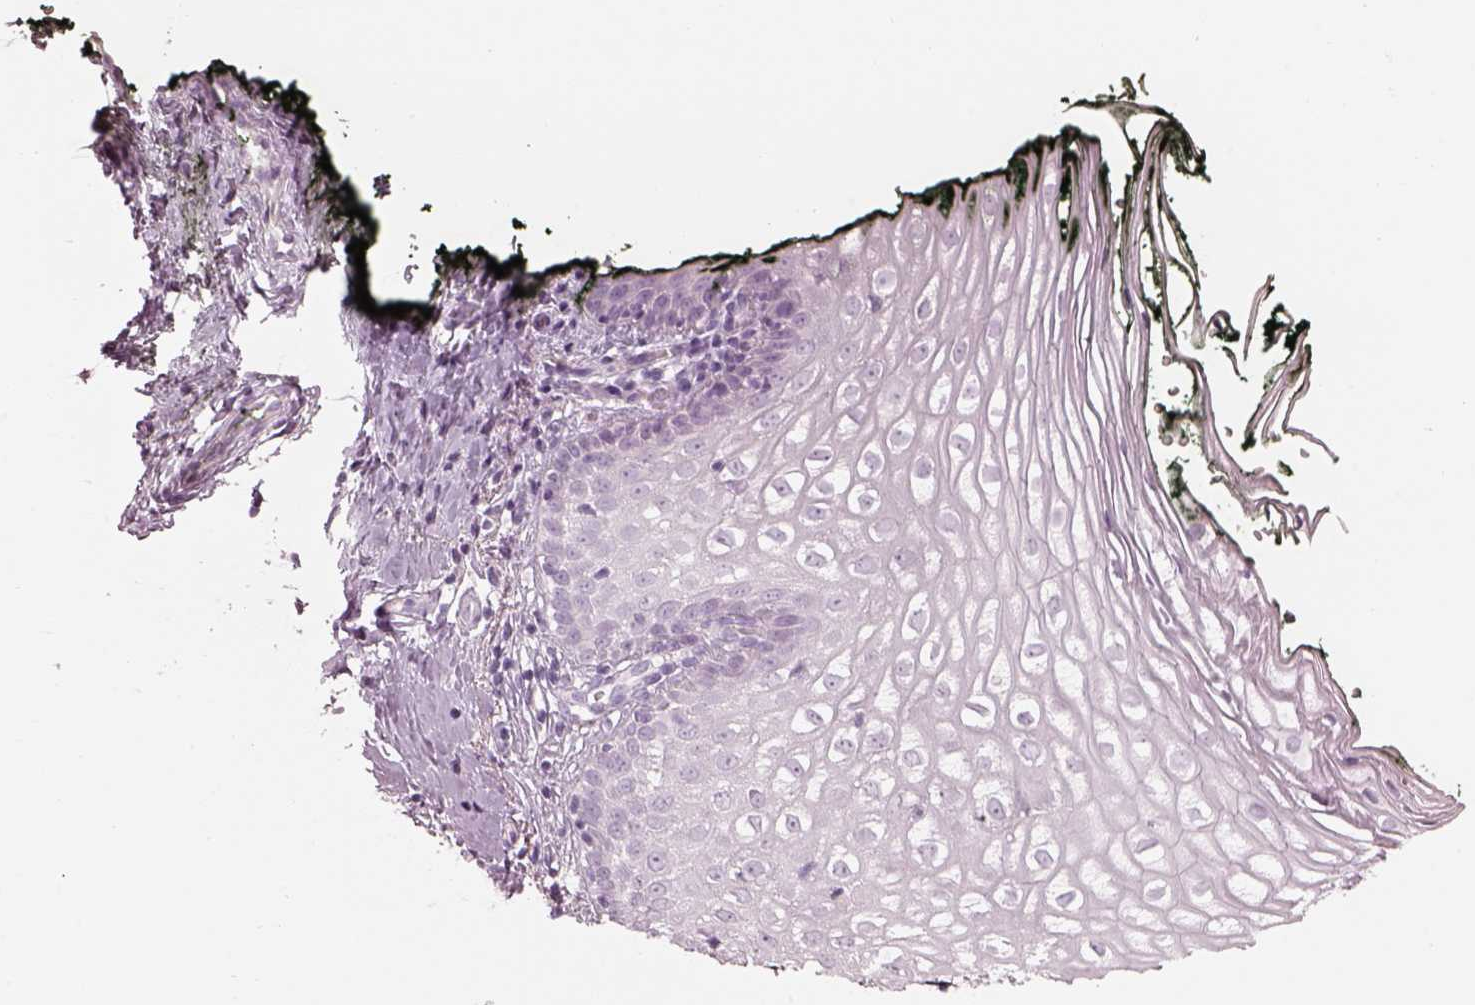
{"staining": {"intensity": "negative", "quantity": "none", "location": "none"}, "tissue": "vagina", "cell_type": "Squamous epithelial cells", "image_type": "normal", "snomed": [{"axis": "morphology", "description": "Normal tissue, NOS"}, {"axis": "topography", "description": "Vagina"}], "caption": "Human vagina stained for a protein using IHC shows no positivity in squamous epithelial cells.", "gene": "RSPH9", "patient": {"sex": "female", "age": 47}}